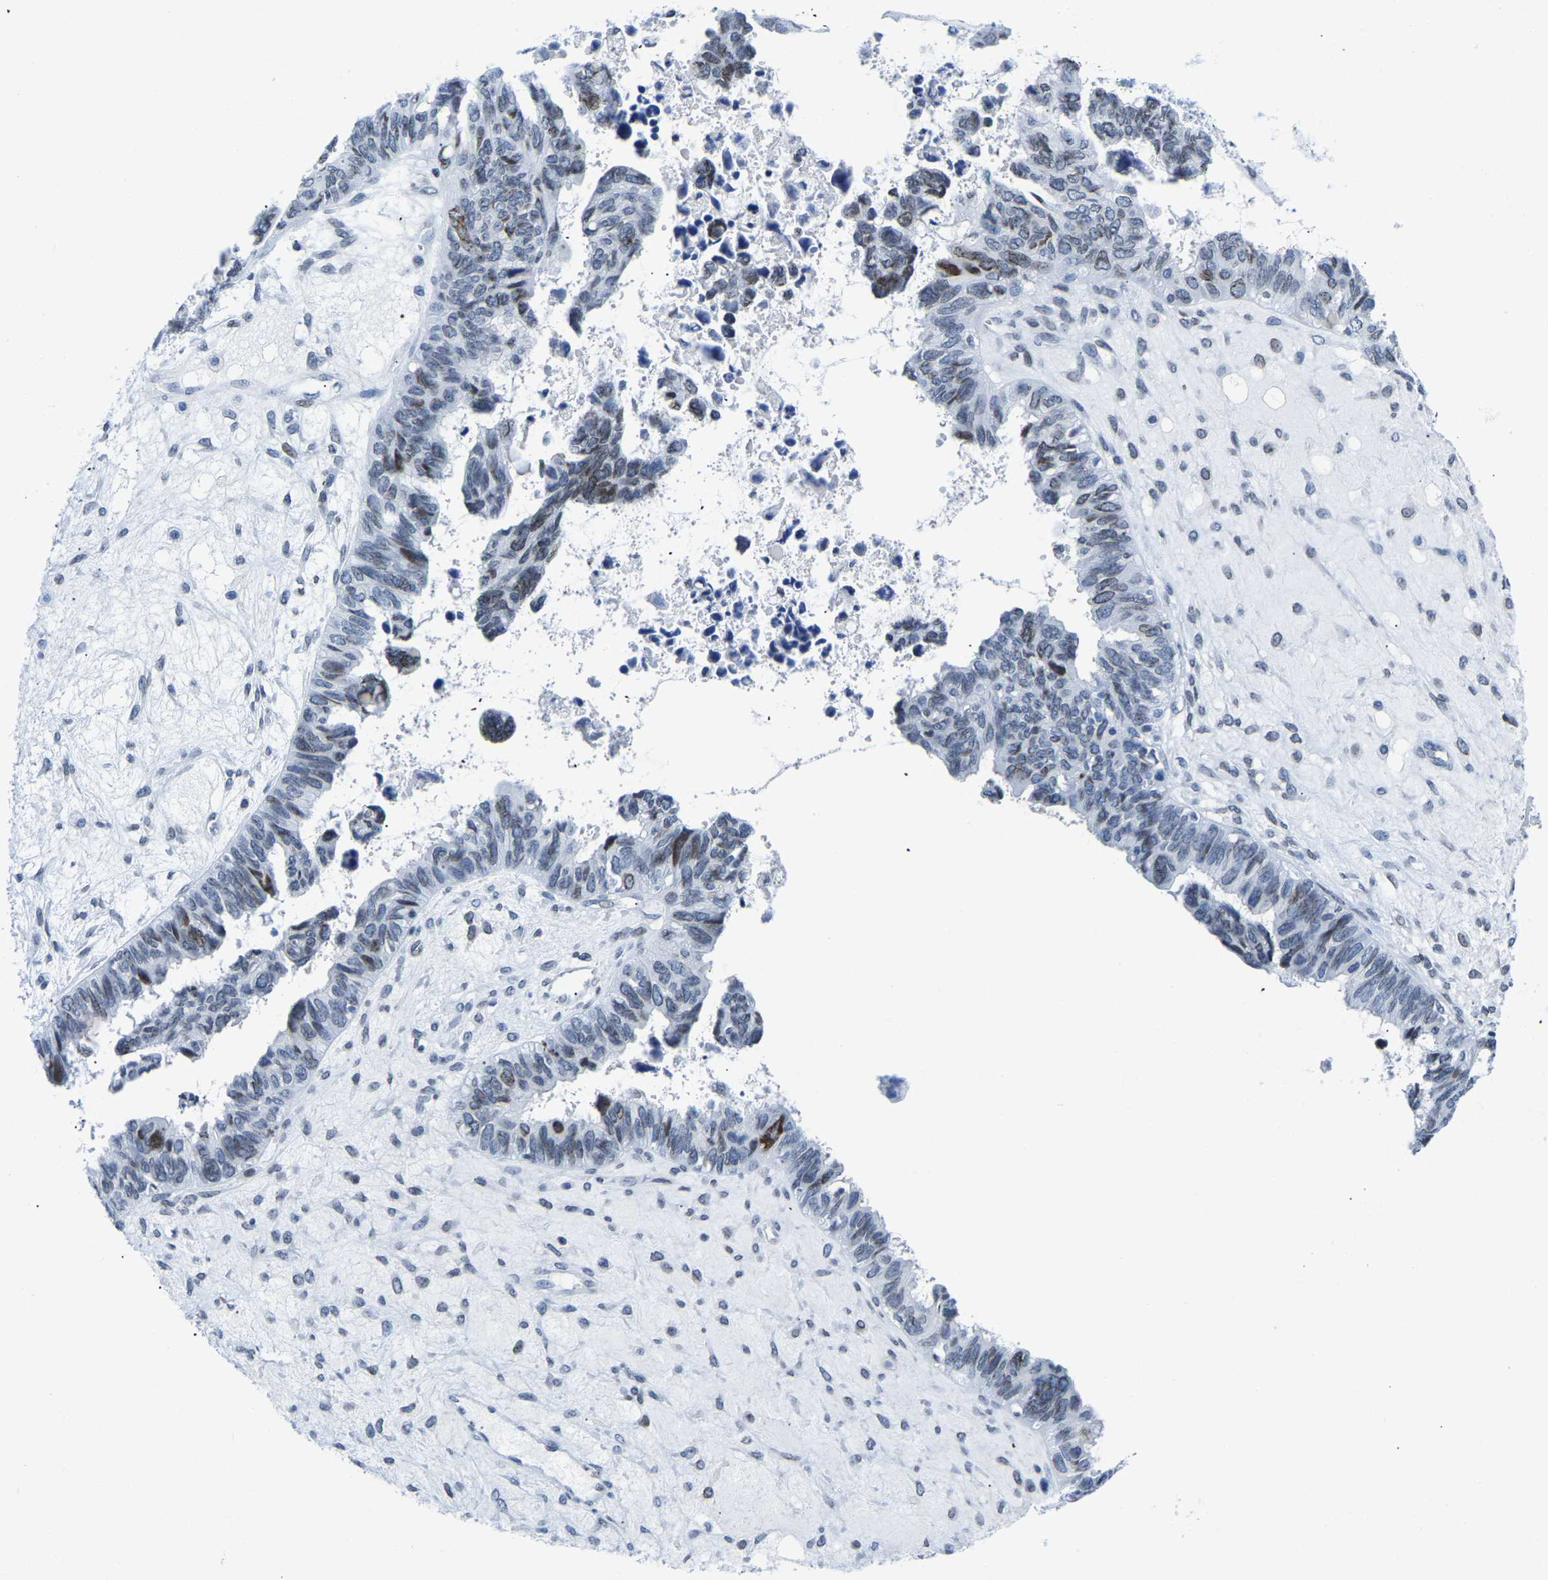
{"staining": {"intensity": "moderate", "quantity": "<25%", "location": "cytoplasmic/membranous,nuclear"}, "tissue": "ovarian cancer", "cell_type": "Tumor cells", "image_type": "cancer", "snomed": [{"axis": "morphology", "description": "Cystadenocarcinoma, serous, NOS"}, {"axis": "topography", "description": "Ovary"}], "caption": "A photomicrograph showing moderate cytoplasmic/membranous and nuclear expression in about <25% of tumor cells in ovarian cancer (serous cystadenocarcinoma), as visualized by brown immunohistochemical staining.", "gene": "UPK3A", "patient": {"sex": "female", "age": 79}}